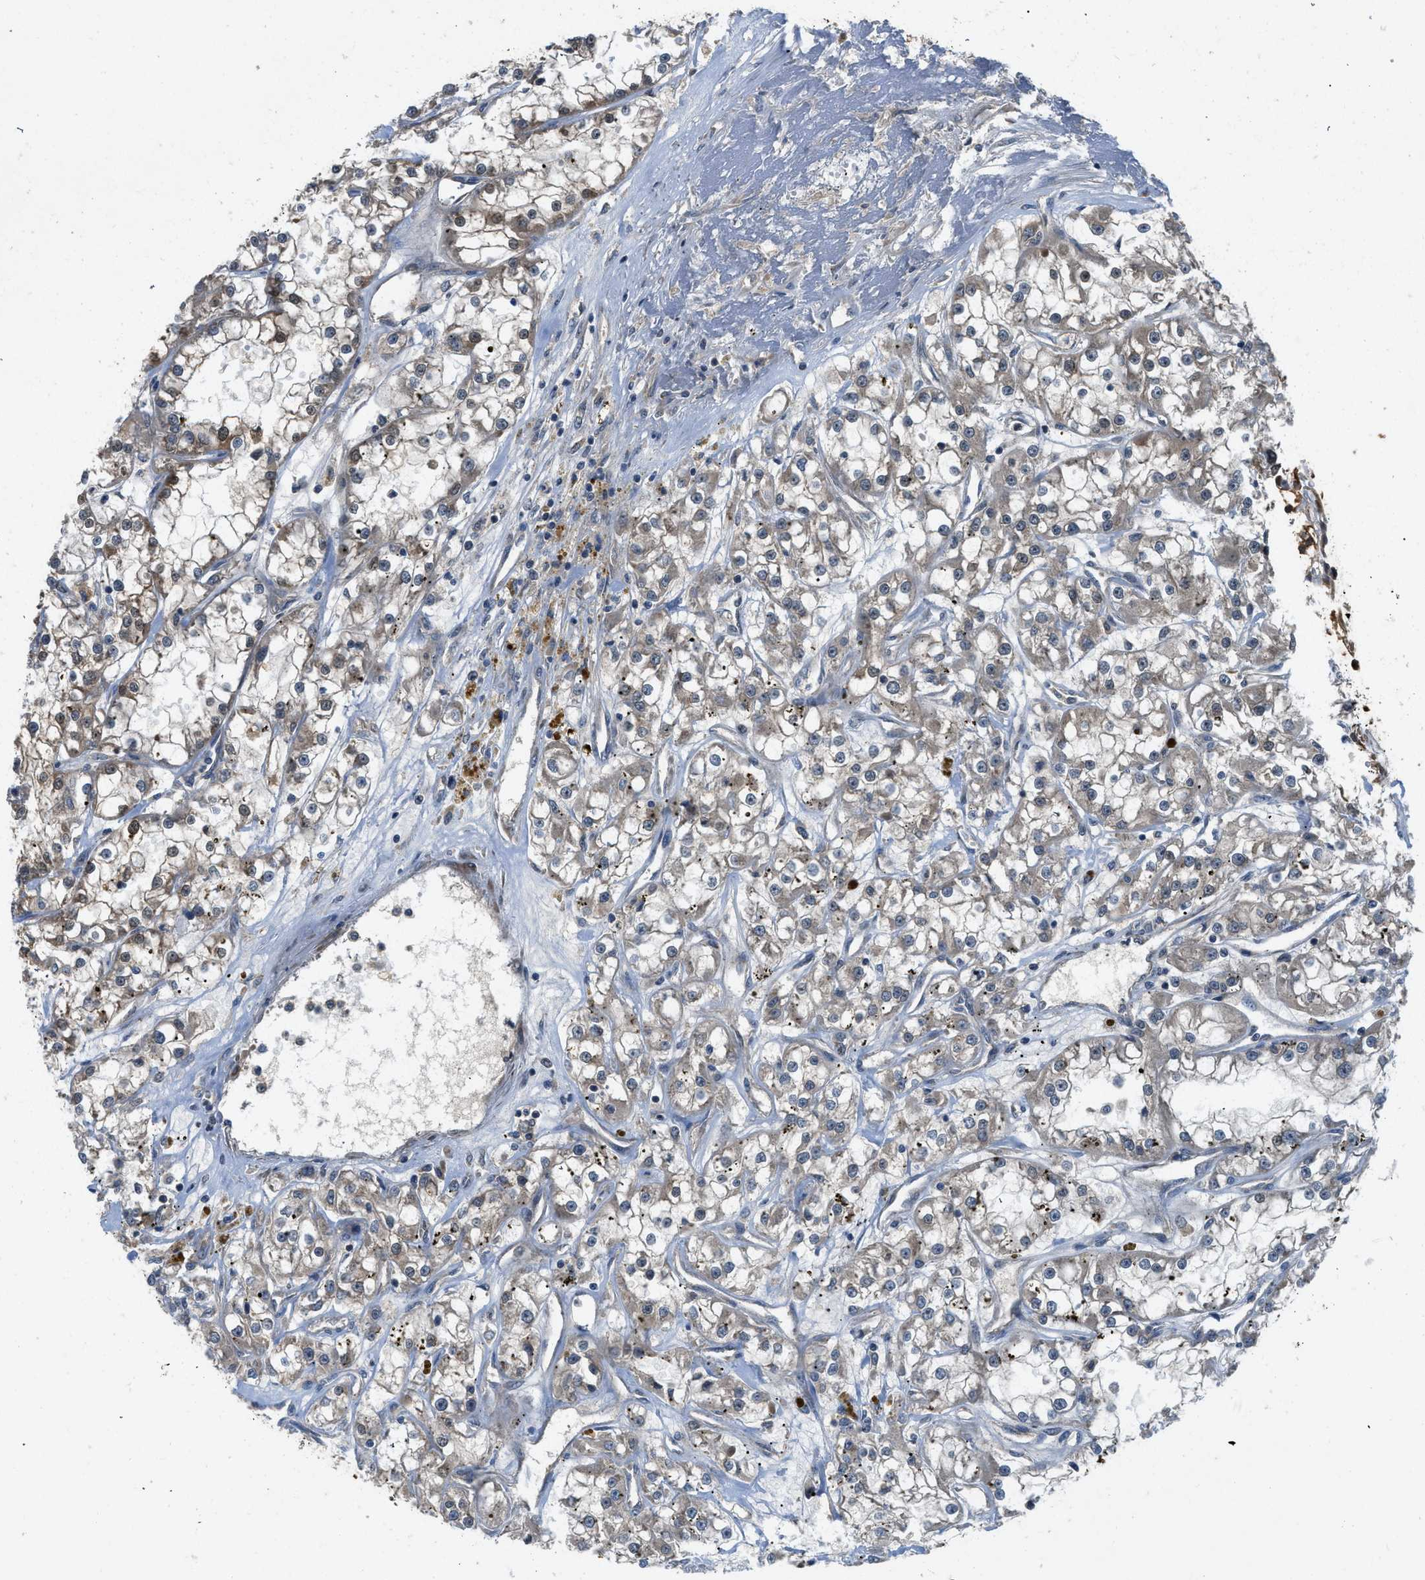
{"staining": {"intensity": "weak", "quantity": "<25%", "location": "cytoplasmic/membranous"}, "tissue": "renal cancer", "cell_type": "Tumor cells", "image_type": "cancer", "snomed": [{"axis": "morphology", "description": "Adenocarcinoma, NOS"}, {"axis": "topography", "description": "Kidney"}], "caption": "Tumor cells show no significant expression in renal cancer (adenocarcinoma).", "gene": "GPR31", "patient": {"sex": "female", "age": 52}}